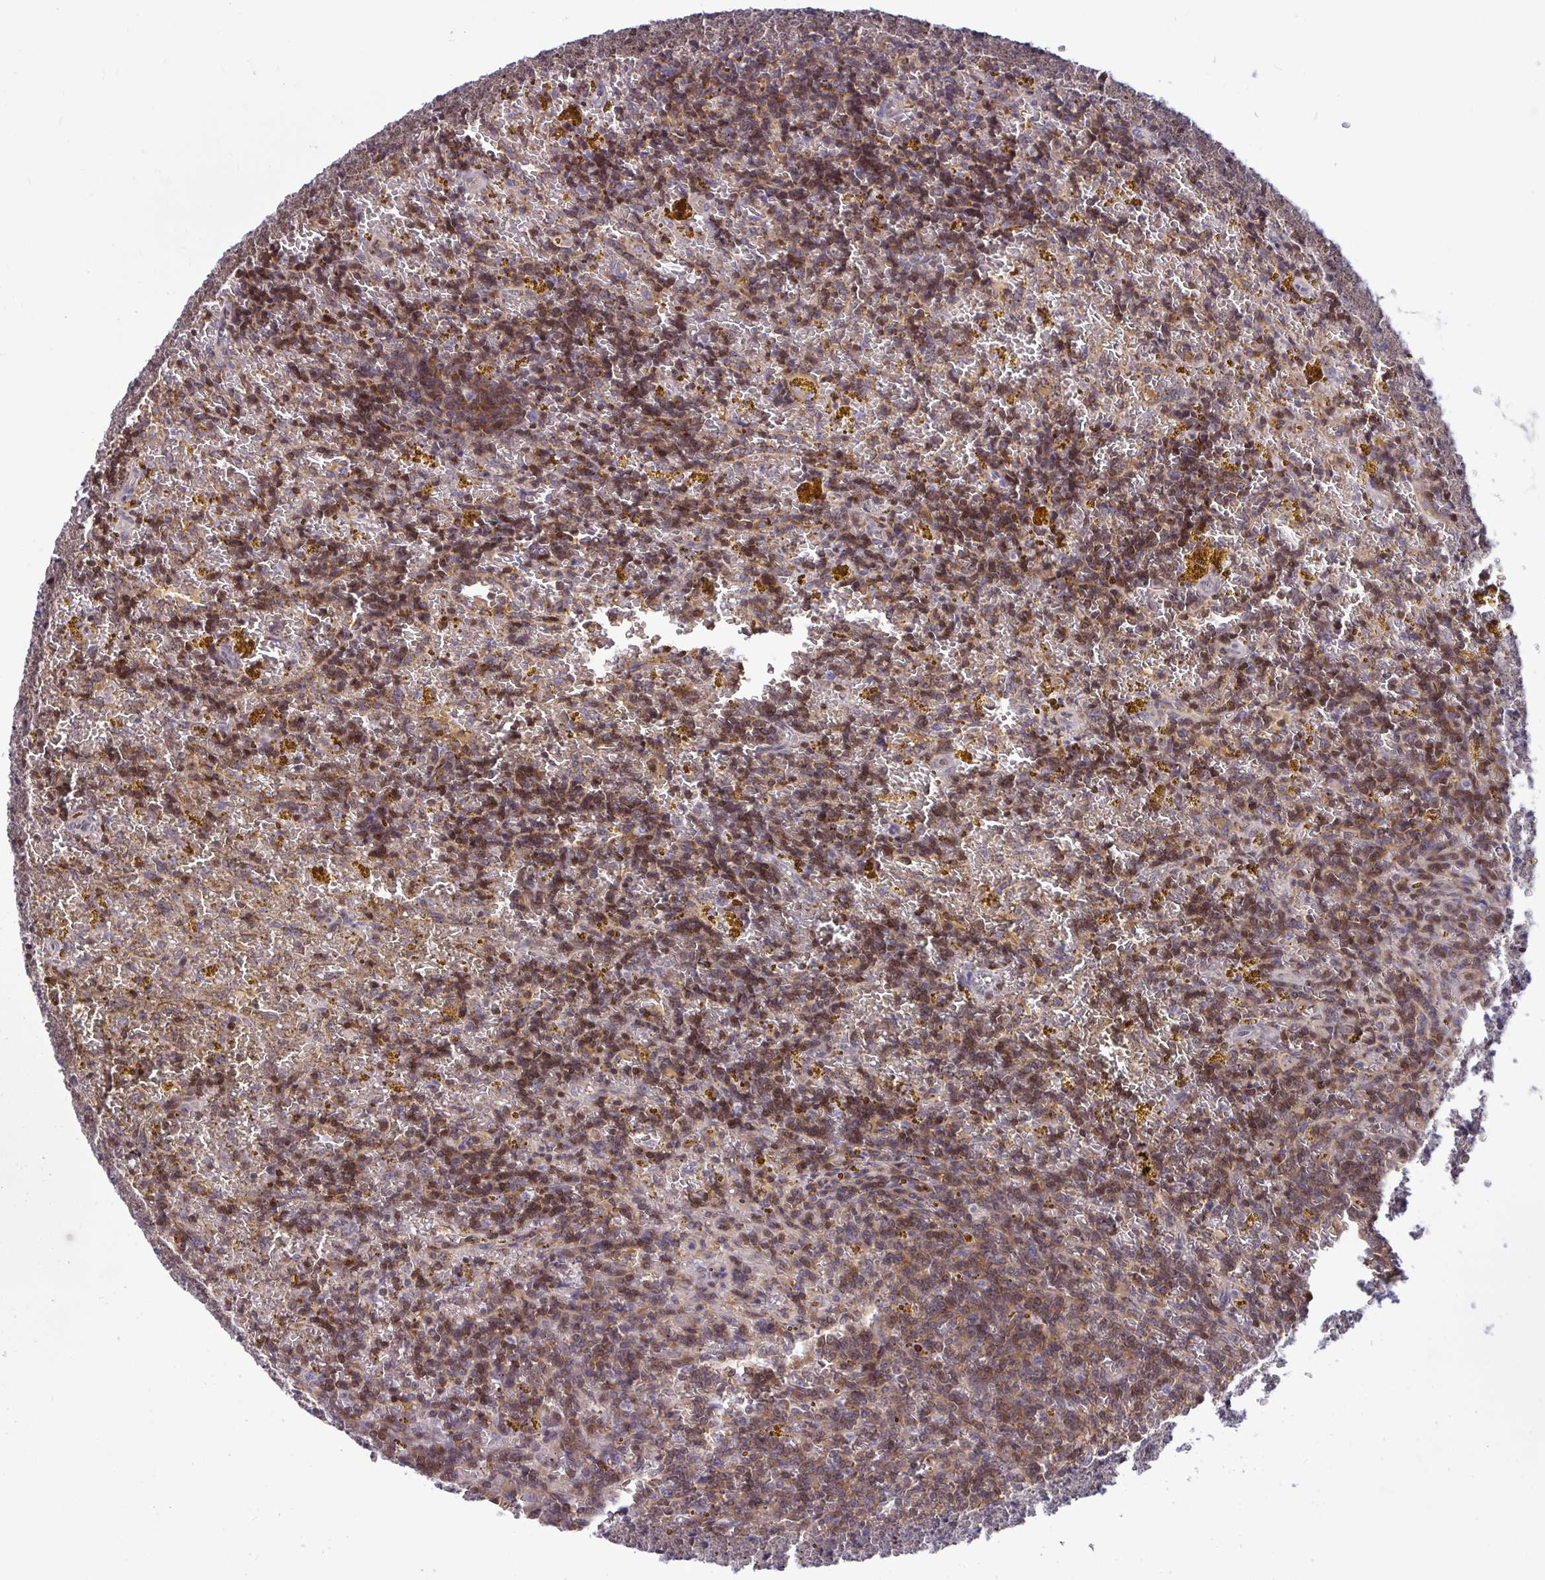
{"staining": {"intensity": "moderate", "quantity": "25%-75%", "location": "cytoplasmic/membranous"}, "tissue": "lymphoma", "cell_type": "Tumor cells", "image_type": "cancer", "snomed": [{"axis": "morphology", "description": "Malignant lymphoma, non-Hodgkin's type, Low grade"}, {"axis": "topography", "description": "Spleen"}, {"axis": "topography", "description": "Lymph node"}], "caption": "Low-grade malignant lymphoma, non-Hodgkin's type was stained to show a protein in brown. There is medium levels of moderate cytoplasmic/membranous expression in about 25%-75% of tumor cells.", "gene": "PCDHB7", "patient": {"sex": "female", "age": 66}}